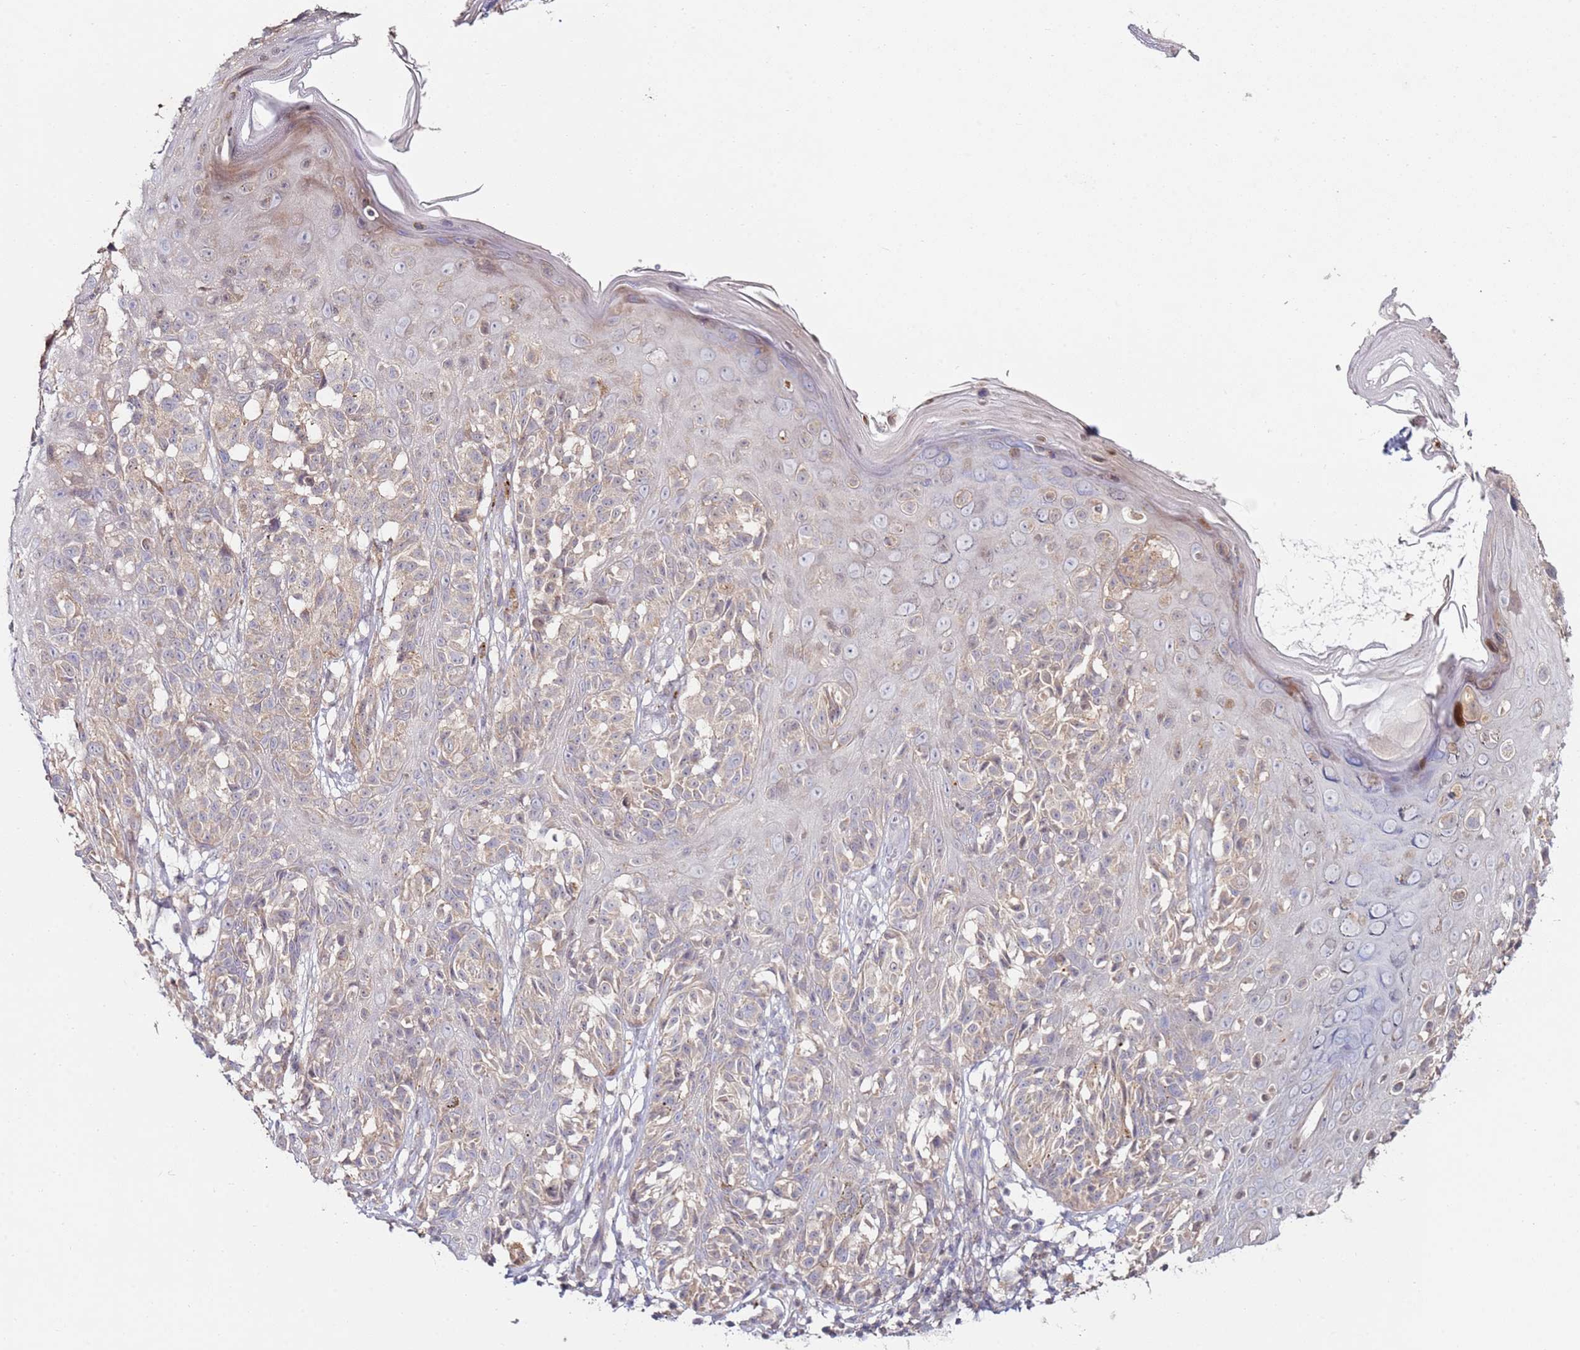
{"staining": {"intensity": "weak", "quantity": ">75%", "location": "cytoplasmic/membranous"}, "tissue": "melanoma", "cell_type": "Tumor cells", "image_type": "cancer", "snomed": [{"axis": "morphology", "description": "Malignant melanoma, NOS"}, {"axis": "topography", "description": "Skin"}], "caption": "This is an image of immunohistochemistry staining of melanoma, which shows weak staining in the cytoplasmic/membranous of tumor cells.", "gene": "CNOT9", "patient": {"sex": "male", "age": 38}}